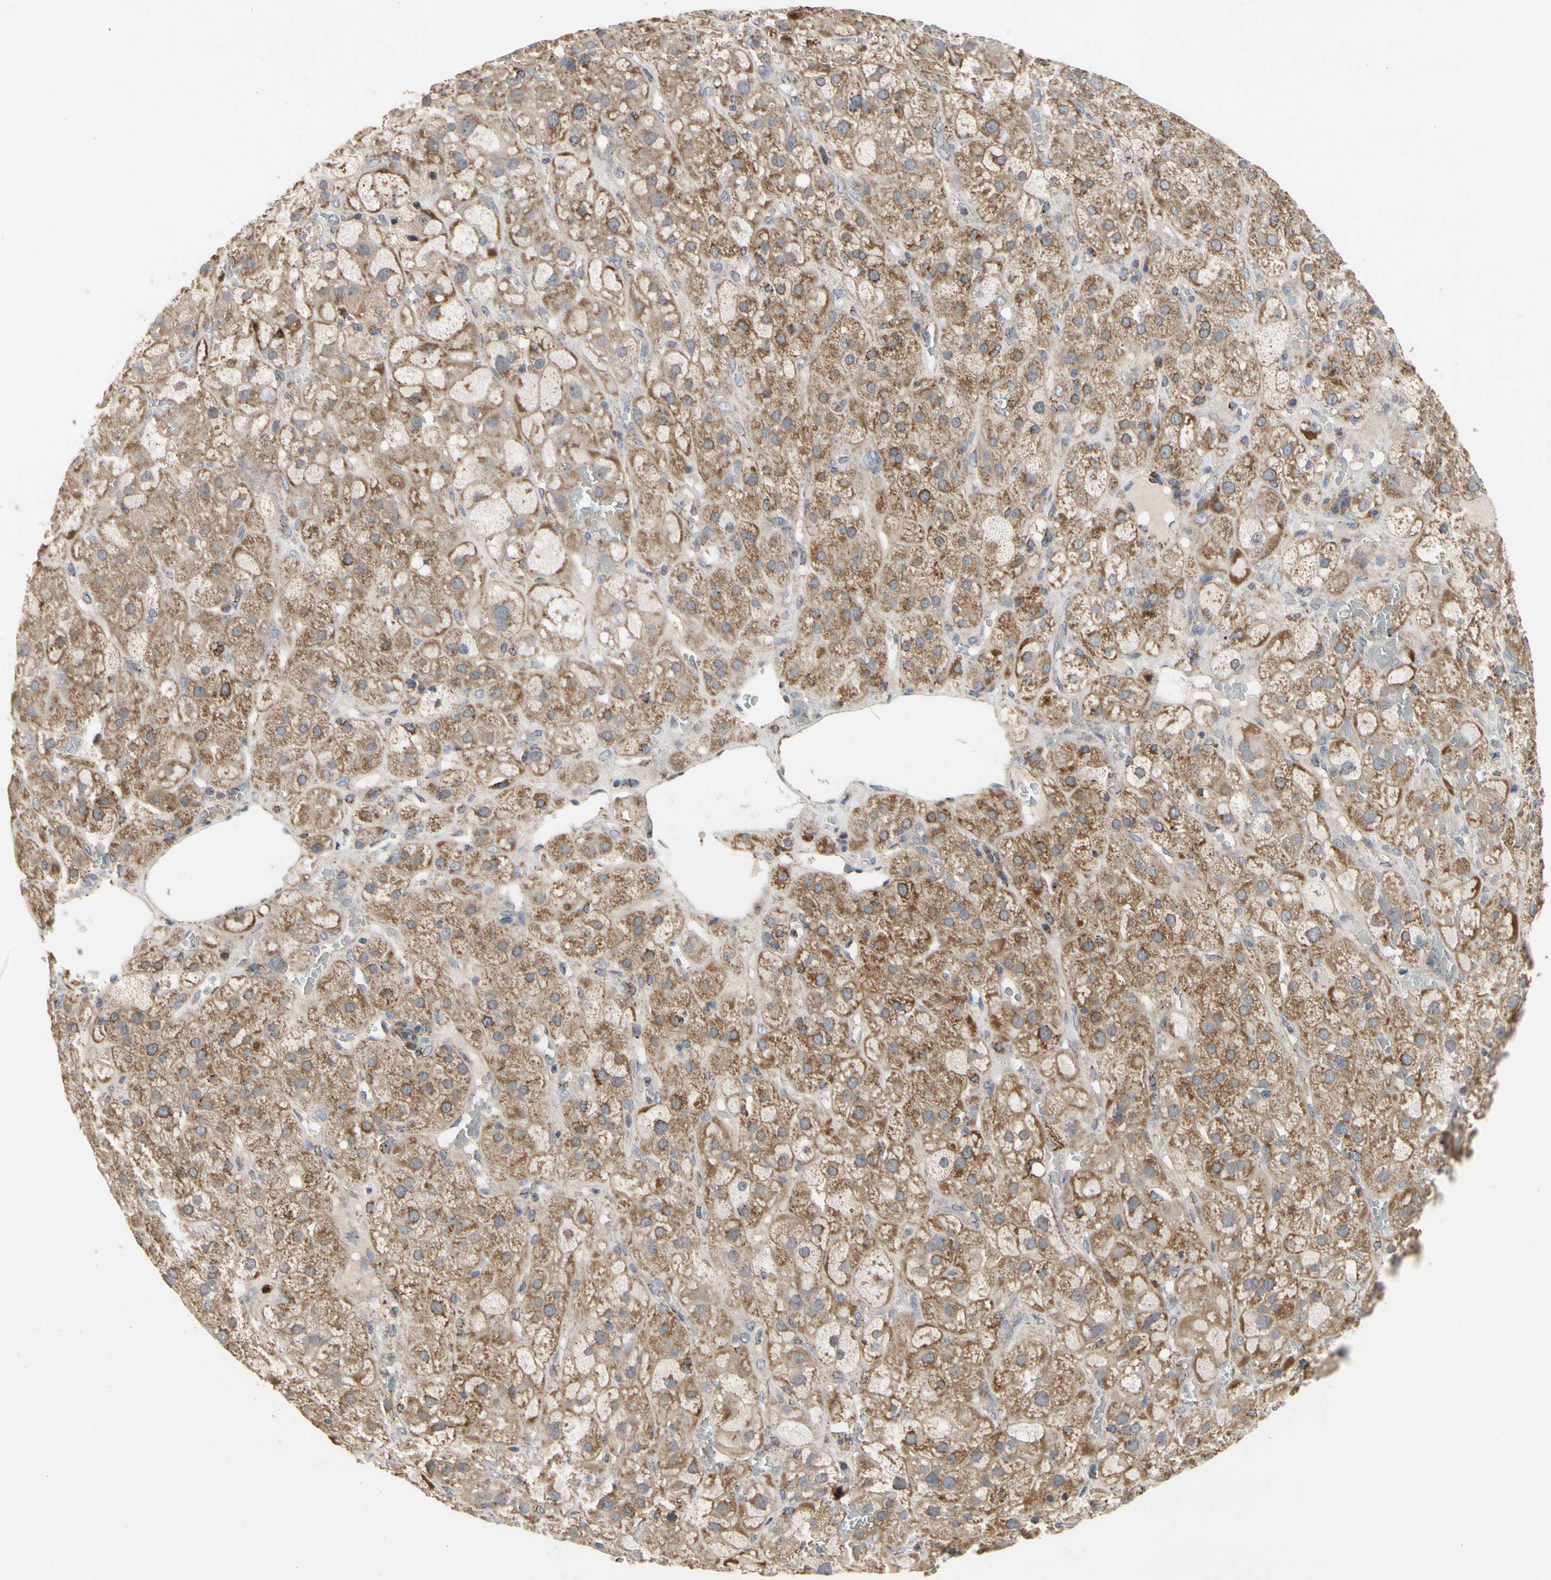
{"staining": {"intensity": "moderate", "quantity": ">75%", "location": "cytoplasmic/membranous"}, "tissue": "adrenal gland", "cell_type": "Glandular cells", "image_type": "normal", "snomed": [{"axis": "morphology", "description": "Normal tissue, NOS"}, {"axis": "topography", "description": "Adrenal gland"}], "caption": "Approximately >75% of glandular cells in normal adrenal gland show moderate cytoplasmic/membranous protein positivity as visualized by brown immunohistochemical staining.", "gene": "GPD2", "patient": {"sex": "female", "age": 47}}